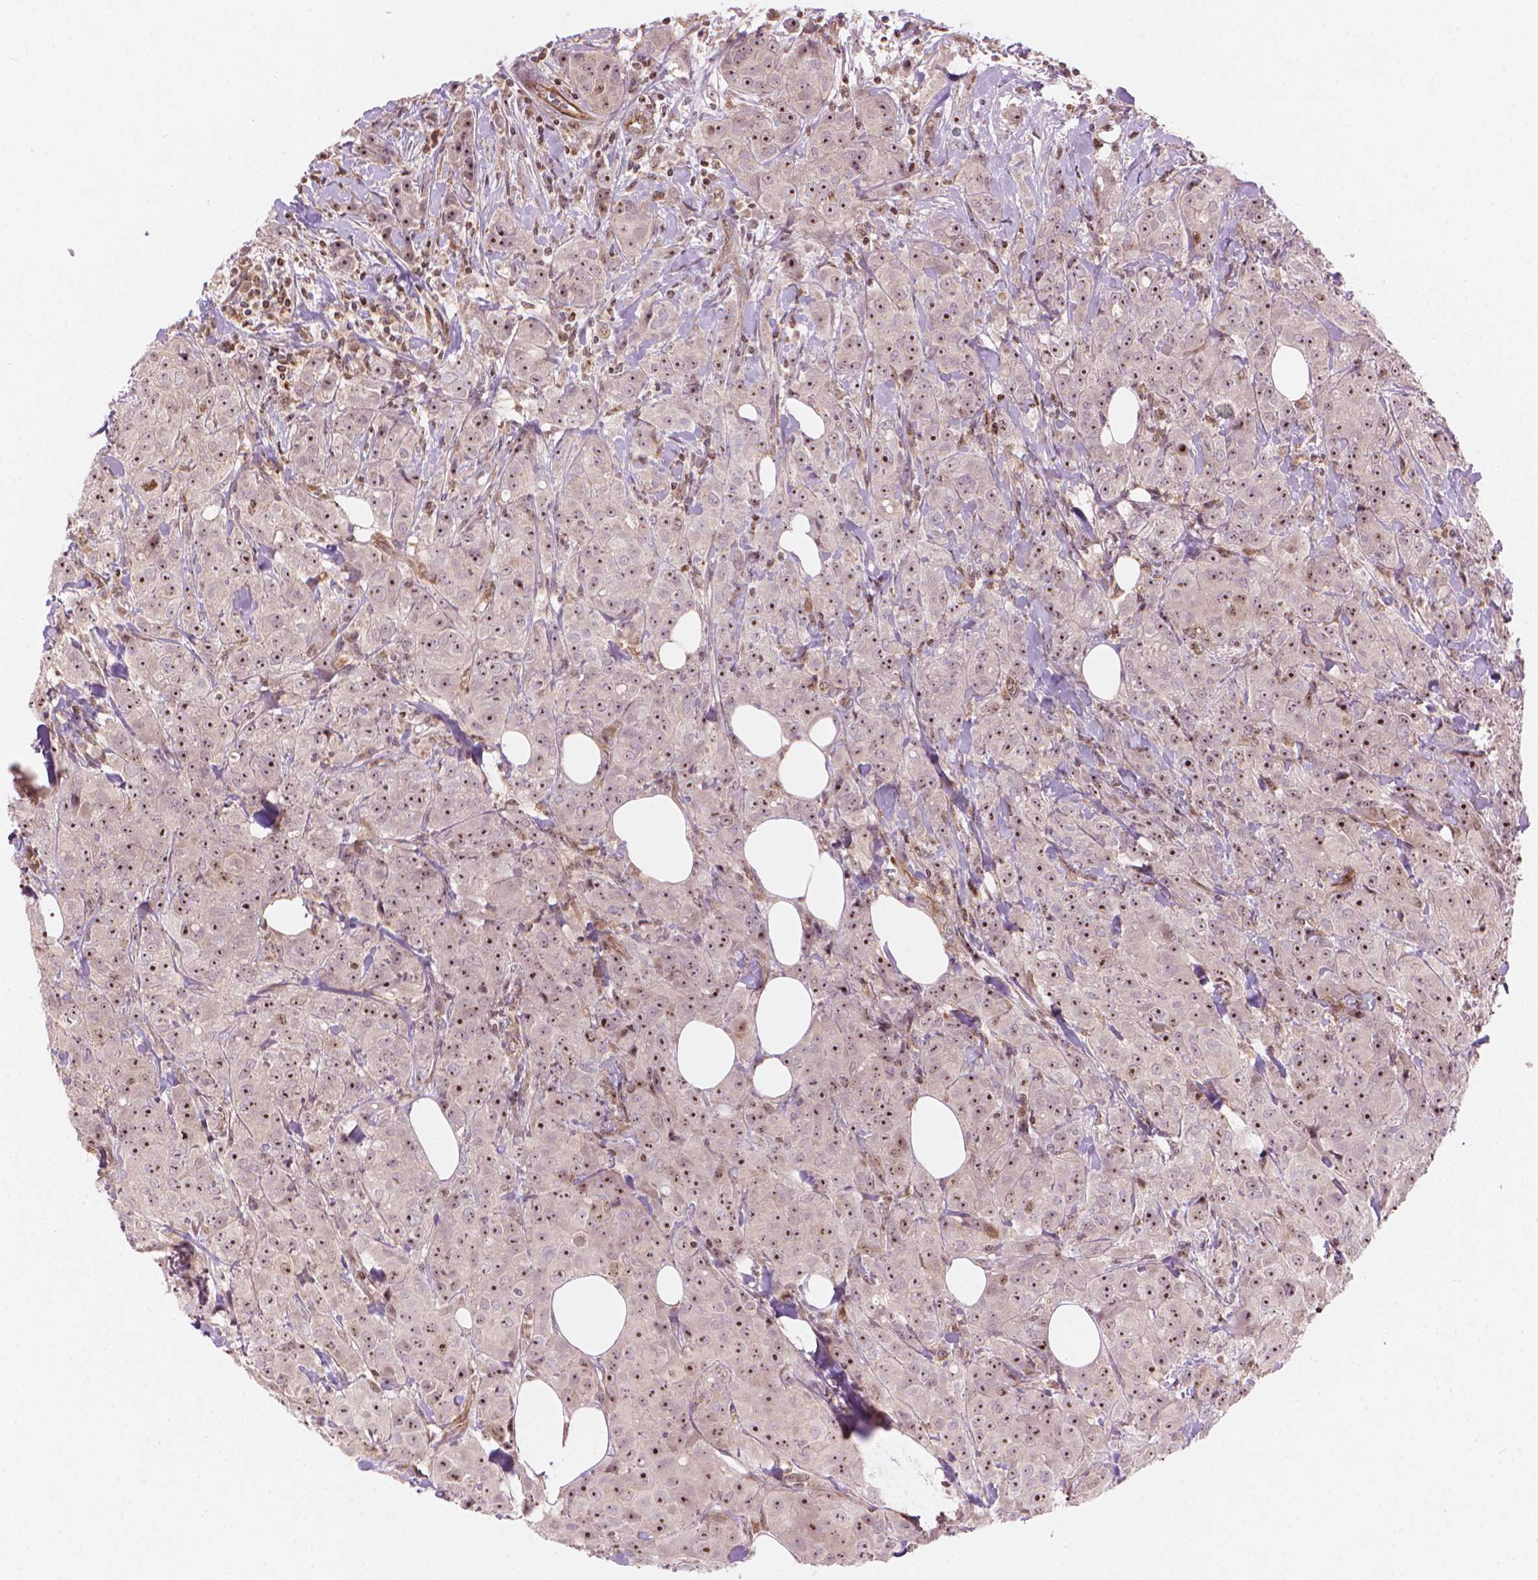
{"staining": {"intensity": "moderate", "quantity": ">75%", "location": "nuclear"}, "tissue": "breast cancer", "cell_type": "Tumor cells", "image_type": "cancer", "snomed": [{"axis": "morphology", "description": "Duct carcinoma"}, {"axis": "topography", "description": "Breast"}], "caption": "Protein expression by immunohistochemistry (IHC) exhibits moderate nuclear staining in approximately >75% of tumor cells in breast cancer (infiltrating ductal carcinoma).", "gene": "SMC2", "patient": {"sex": "female", "age": 43}}